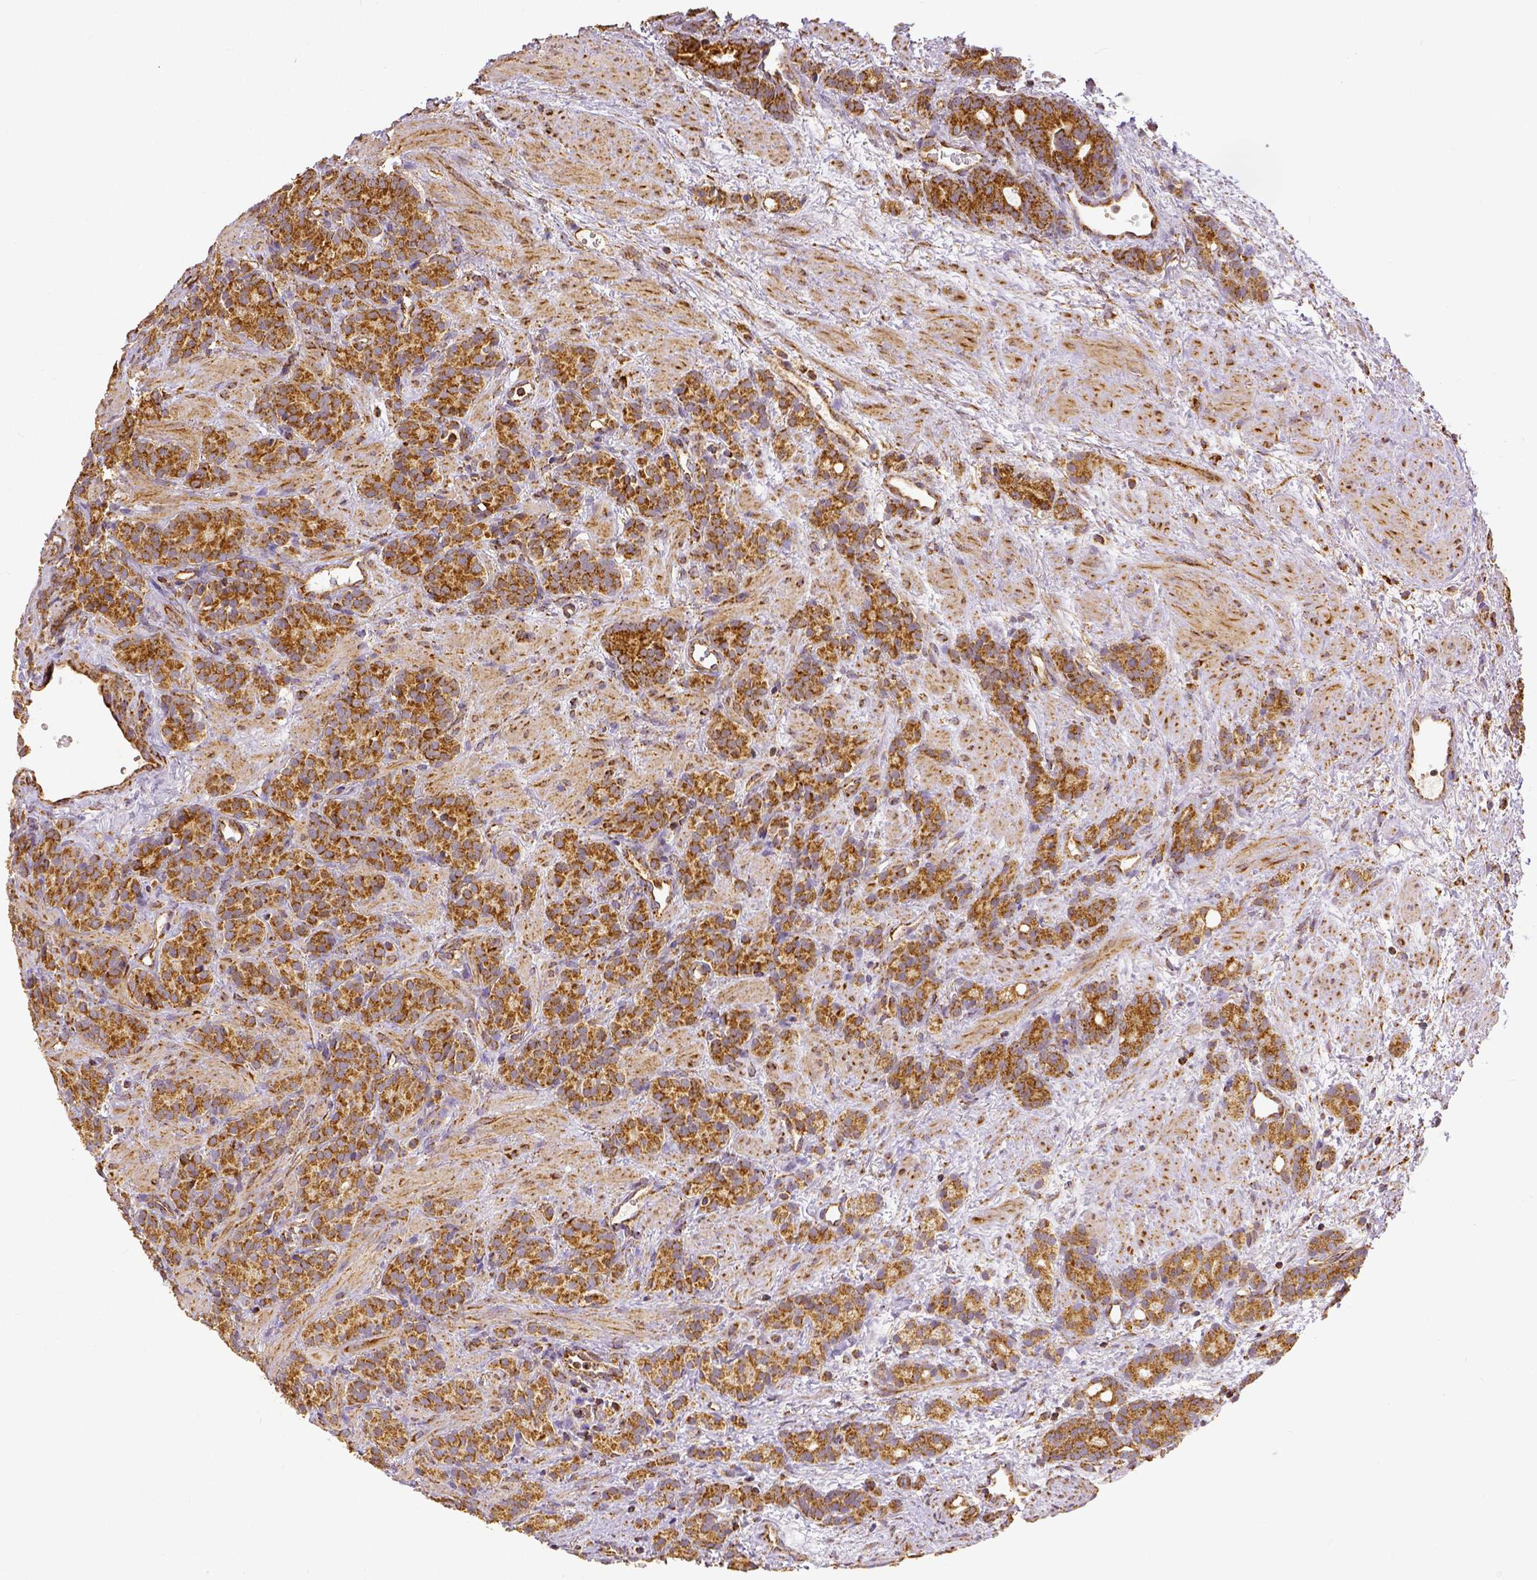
{"staining": {"intensity": "moderate", "quantity": ">75%", "location": "cytoplasmic/membranous"}, "tissue": "prostate cancer", "cell_type": "Tumor cells", "image_type": "cancer", "snomed": [{"axis": "morphology", "description": "Adenocarcinoma, High grade"}, {"axis": "topography", "description": "Prostate"}], "caption": "Approximately >75% of tumor cells in human prostate high-grade adenocarcinoma show moderate cytoplasmic/membranous protein expression as visualized by brown immunohistochemical staining.", "gene": "SDHB", "patient": {"sex": "male", "age": 84}}